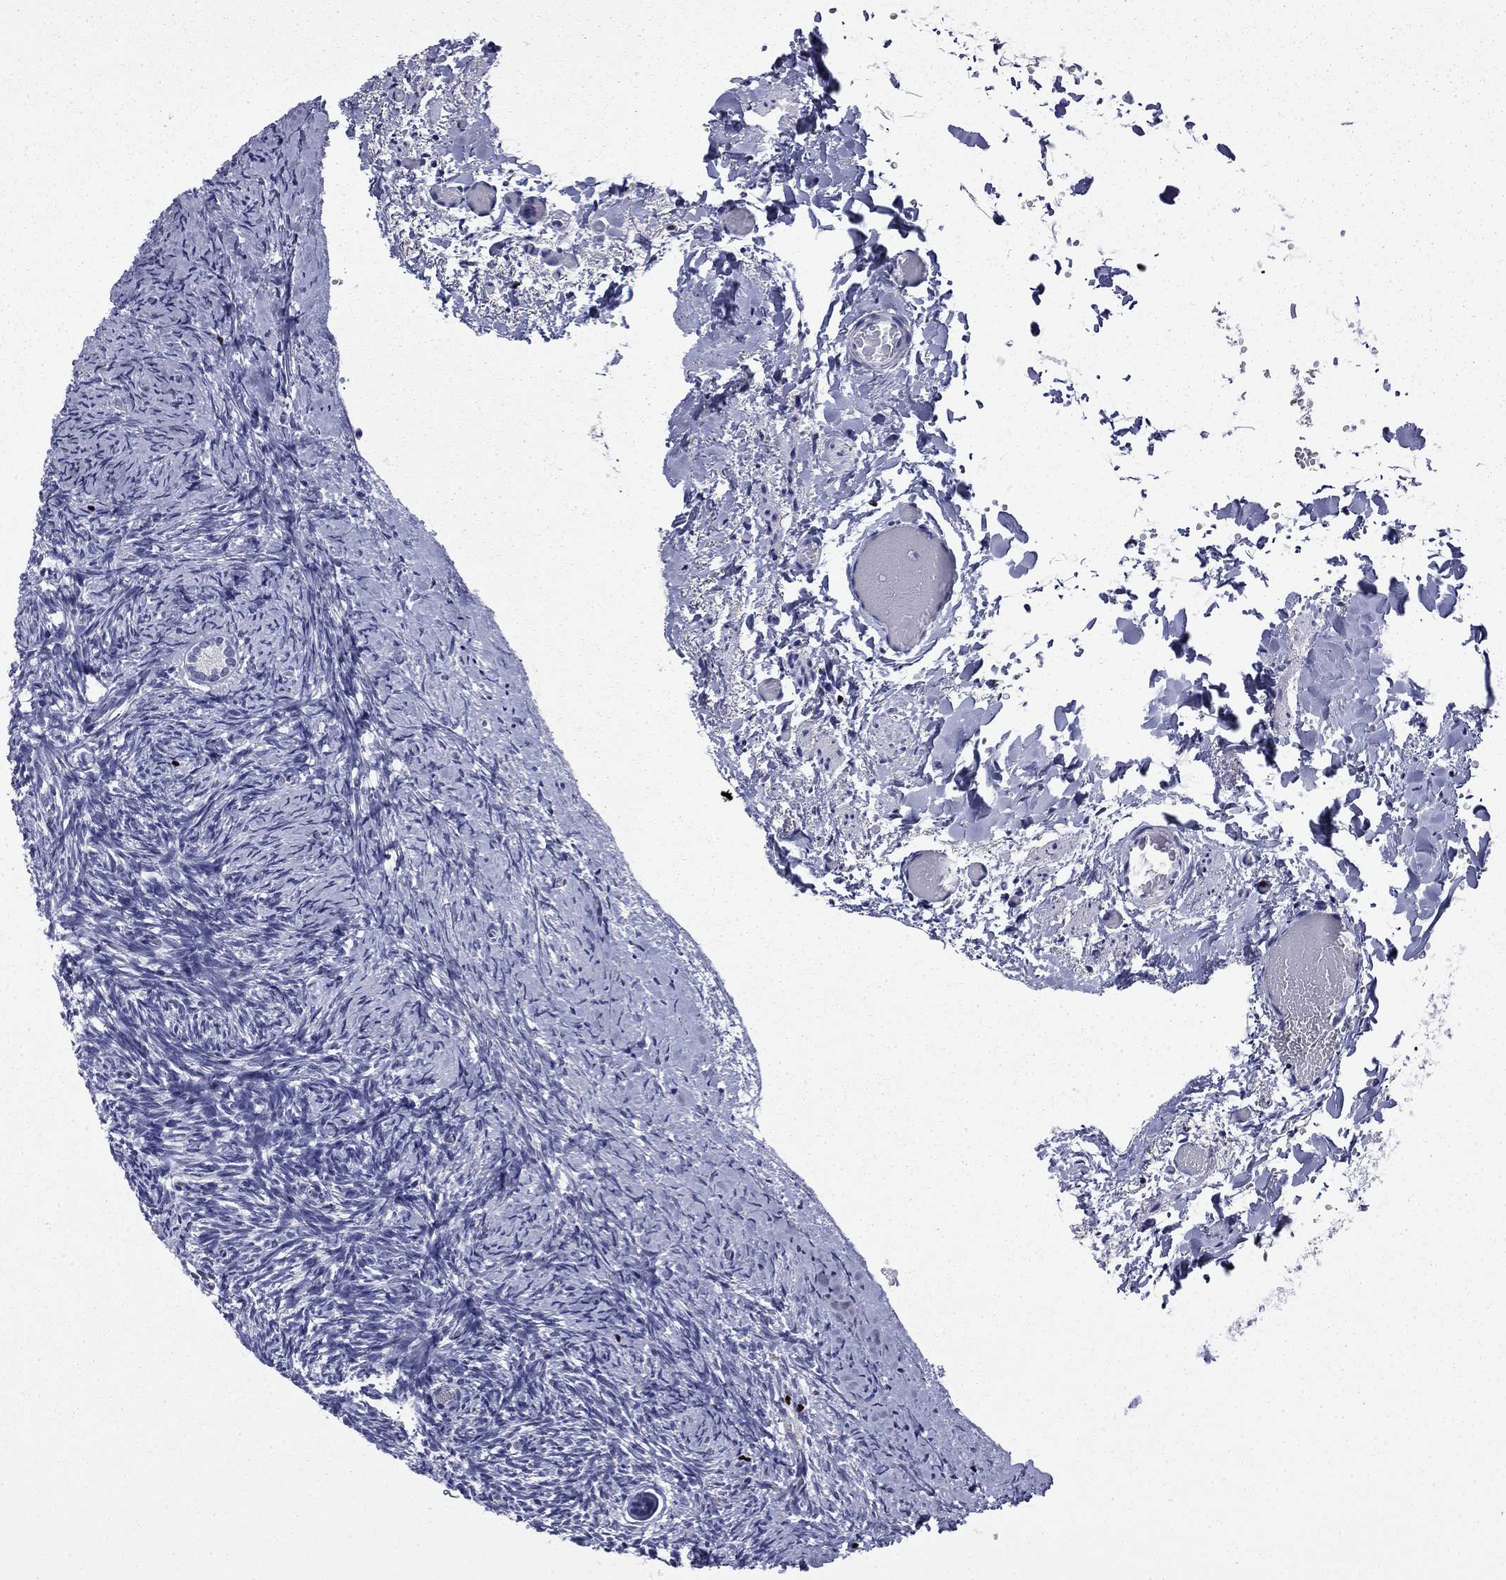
{"staining": {"intensity": "negative", "quantity": "none", "location": "none"}, "tissue": "ovary", "cell_type": "Follicle cells", "image_type": "normal", "snomed": [{"axis": "morphology", "description": "Normal tissue, NOS"}, {"axis": "topography", "description": "Ovary"}], "caption": "DAB immunohistochemical staining of benign human ovary shows no significant staining in follicle cells.", "gene": "IKZF3", "patient": {"sex": "female", "age": 39}}